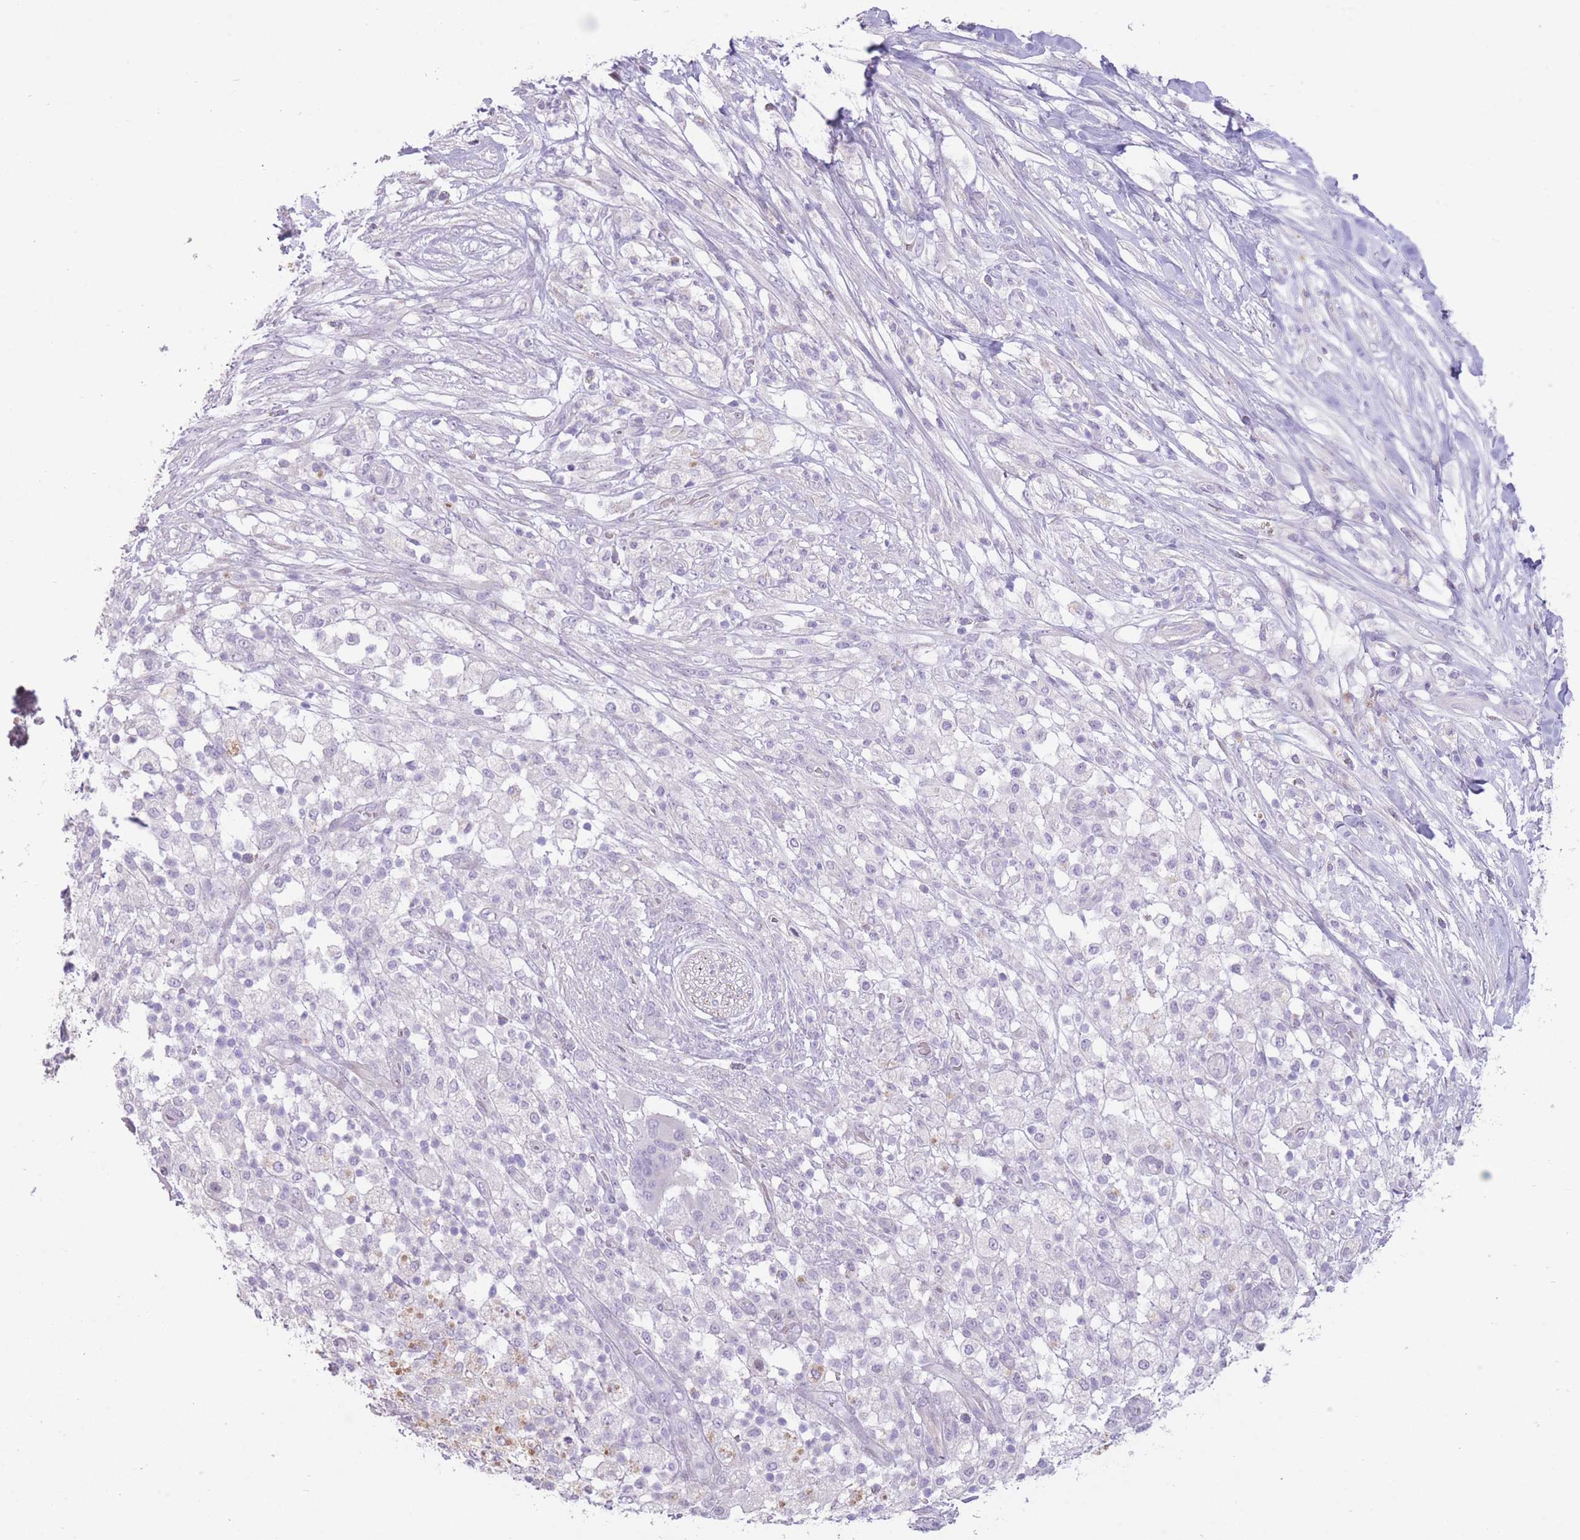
{"staining": {"intensity": "negative", "quantity": "none", "location": "none"}, "tissue": "pancreatic cancer", "cell_type": "Tumor cells", "image_type": "cancer", "snomed": [{"axis": "morphology", "description": "Adenocarcinoma, NOS"}, {"axis": "topography", "description": "Pancreas"}], "caption": "Human pancreatic cancer stained for a protein using IHC displays no expression in tumor cells.", "gene": "WDR70", "patient": {"sex": "female", "age": 72}}